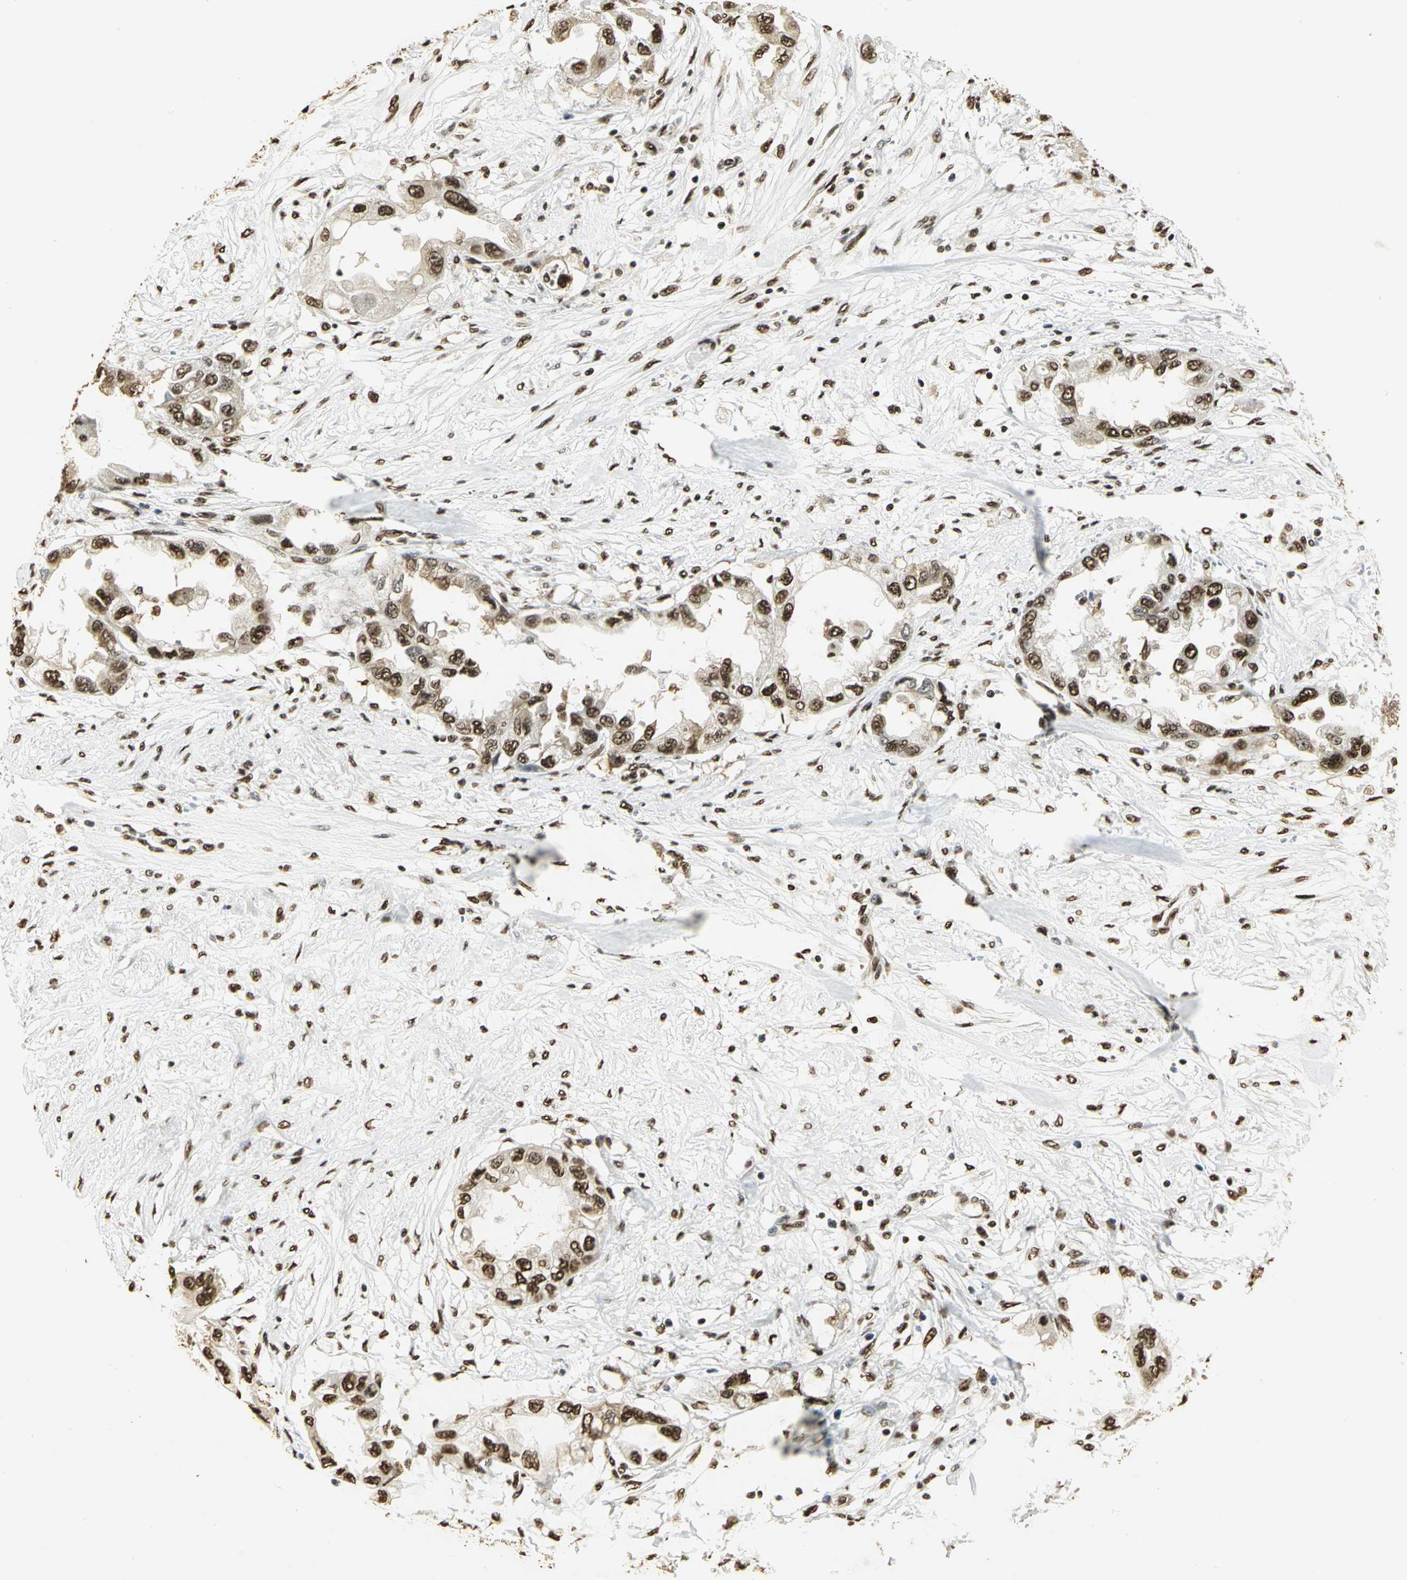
{"staining": {"intensity": "strong", "quantity": ">75%", "location": "cytoplasmic/membranous,nuclear"}, "tissue": "endometrial cancer", "cell_type": "Tumor cells", "image_type": "cancer", "snomed": [{"axis": "morphology", "description": "Adenocarcinoma, NOS"}, {"axis": "topography", "description": "Endometrium"}], "caption": "Tumor cells exhibit high levels of strong cytoplasmic/membranous and nuclear expression in about >75% of cells in endometrial adenocarcinoma.", "gene": "SET", "patient": {"sex": "female", "age": 67}}